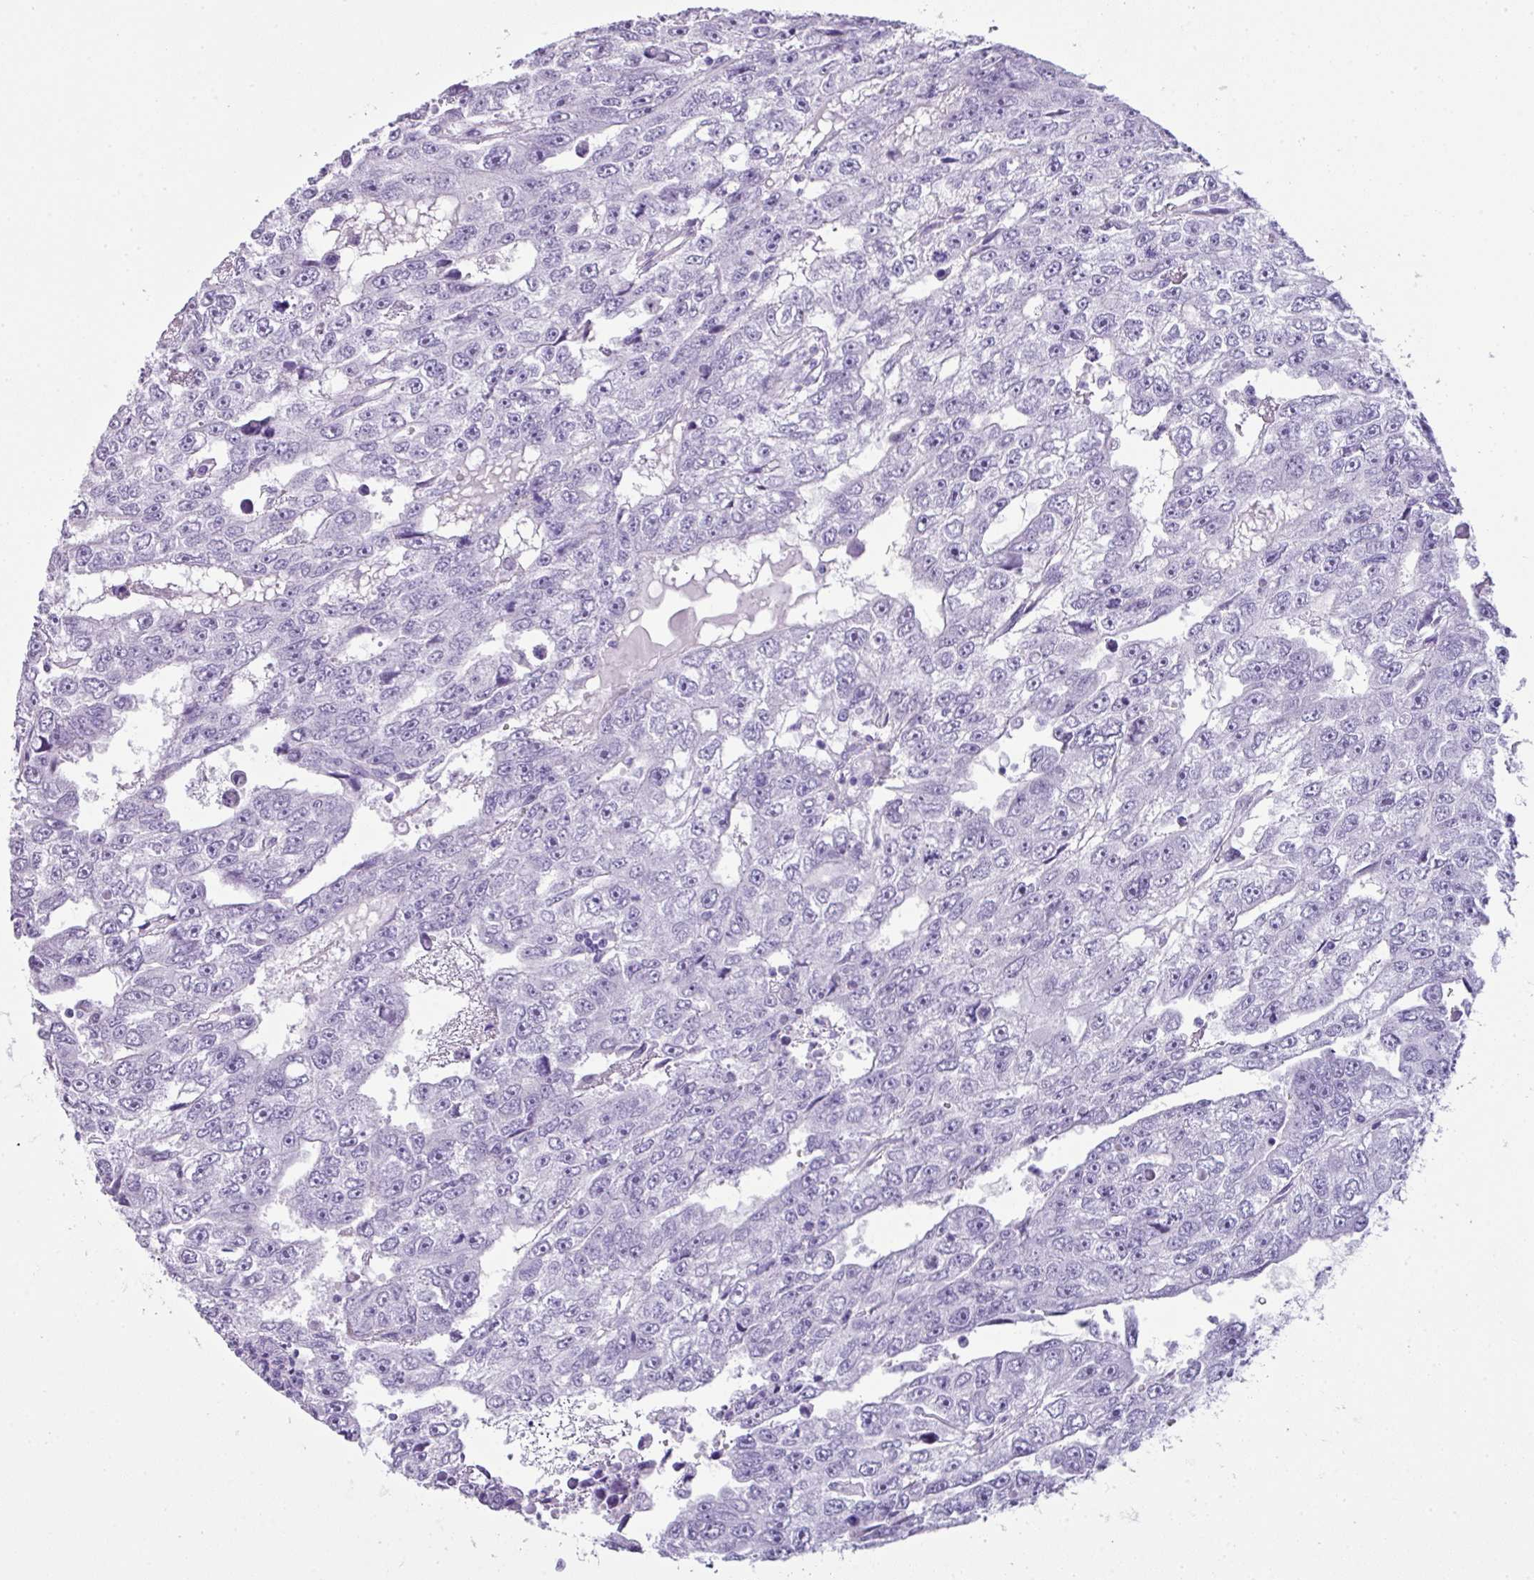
{"staining": {"intensity": "negative", "quantity": "none", "location": "none"}, "tissue": "testis cancer", "cell_type": "Tumor cells", "image_type": "cancer", "snomed": [{"axis": "morphology", "description": "Carcinoma, Embryonal, NOS"}, {"axis": "topography", "description": "Testis"}], "caption": "Immunohistochemistry of embryonal carcinoma (testis) shows no positivity in tumor cells. The staining is performed using DAB (3,3'-diaminobenzidine) brown chromogen with nuclei counter-stained in using hematoxylin.", "gene": "TNP1", "patient": {"sex": "male", "age": 20}}